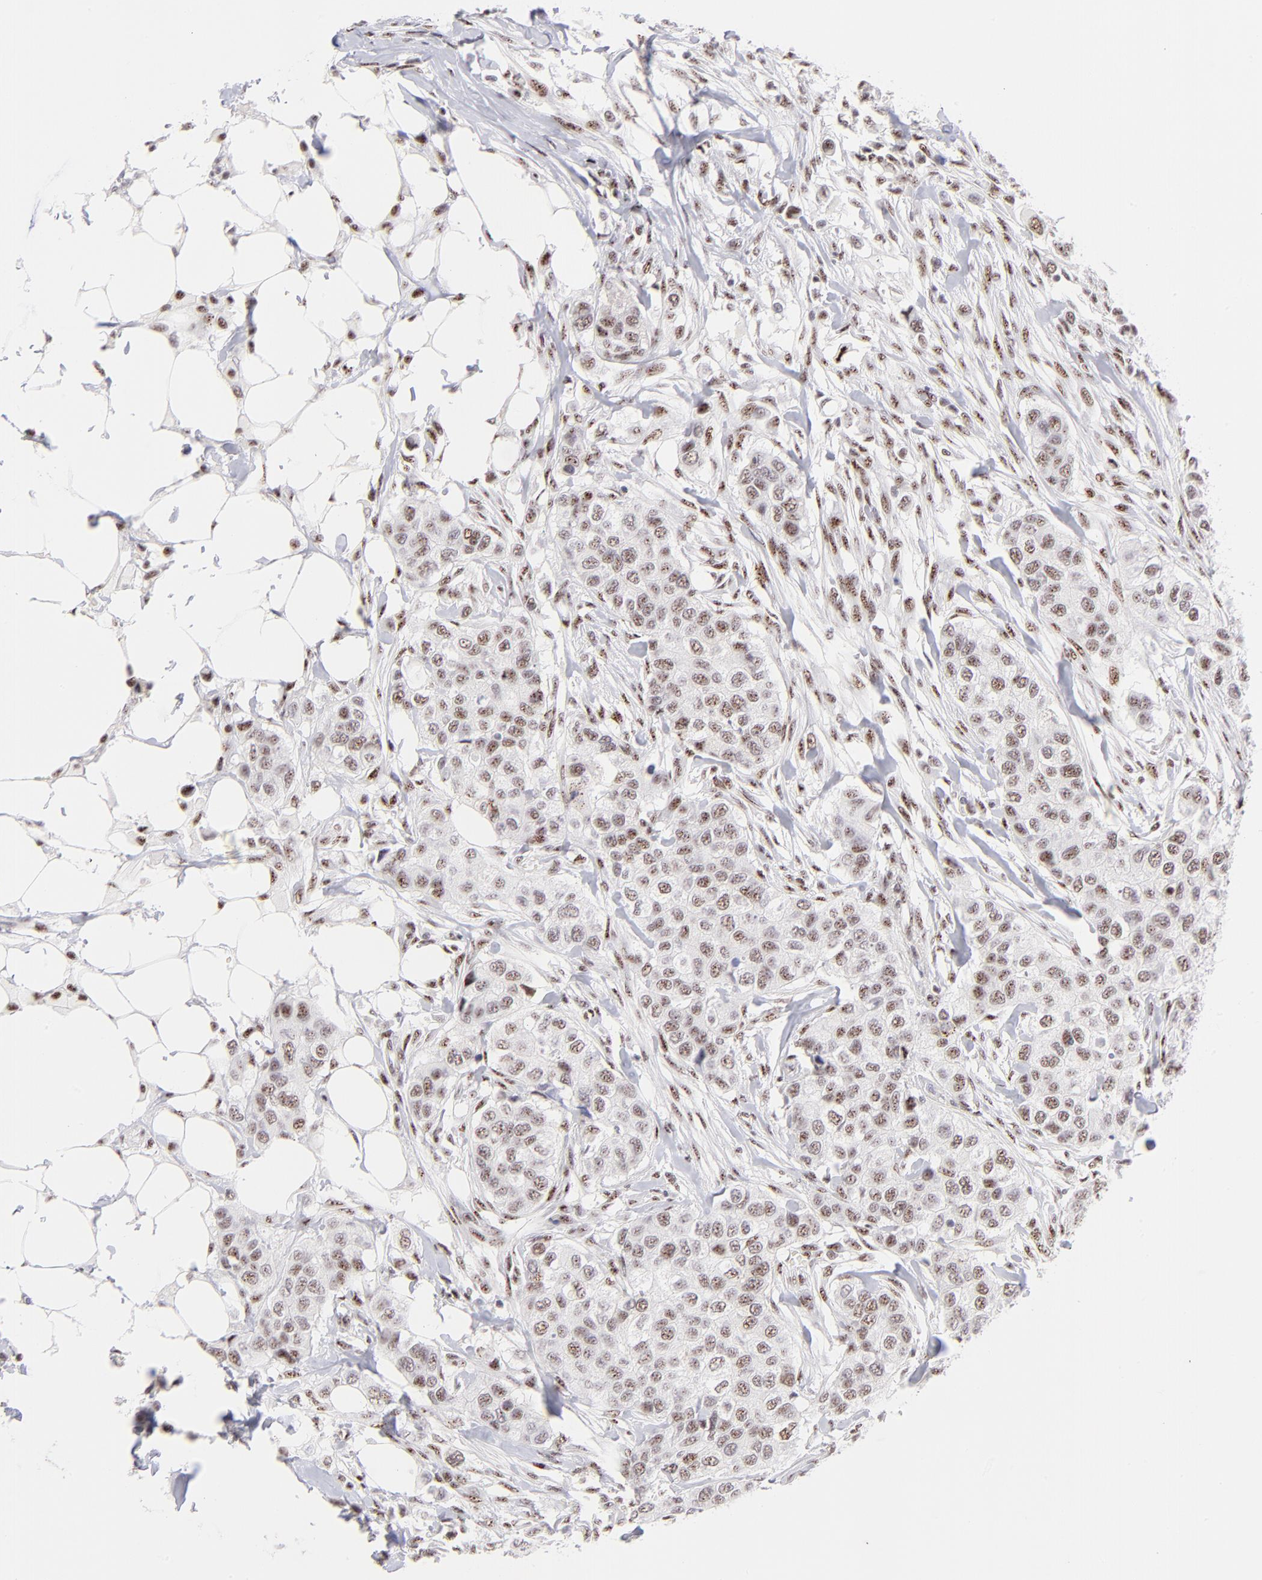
{"staining": {"intensity": "moderate", "quantity": ">75%", "location": "nuclear"}, "tissue": "breast cancer", "cell_type": "Tumor cells", "image_type": "cancer", "snomed": [{"axis": "morphology", "description": "Normal tissue, NOS"}, {"axis": "morphology", "description": "Duct carcinoma"}, {"axis": "topography", "description": "Breast"}], "caption": "Approximately >75% of tumor cells in breast invasive ductal carcinoma demonstrate moderate nuclear protein positivity as visualized by brown immunohistochemical staining.", "gene": "CDC25C", "patient": {"sex": "female", "age": 49}}